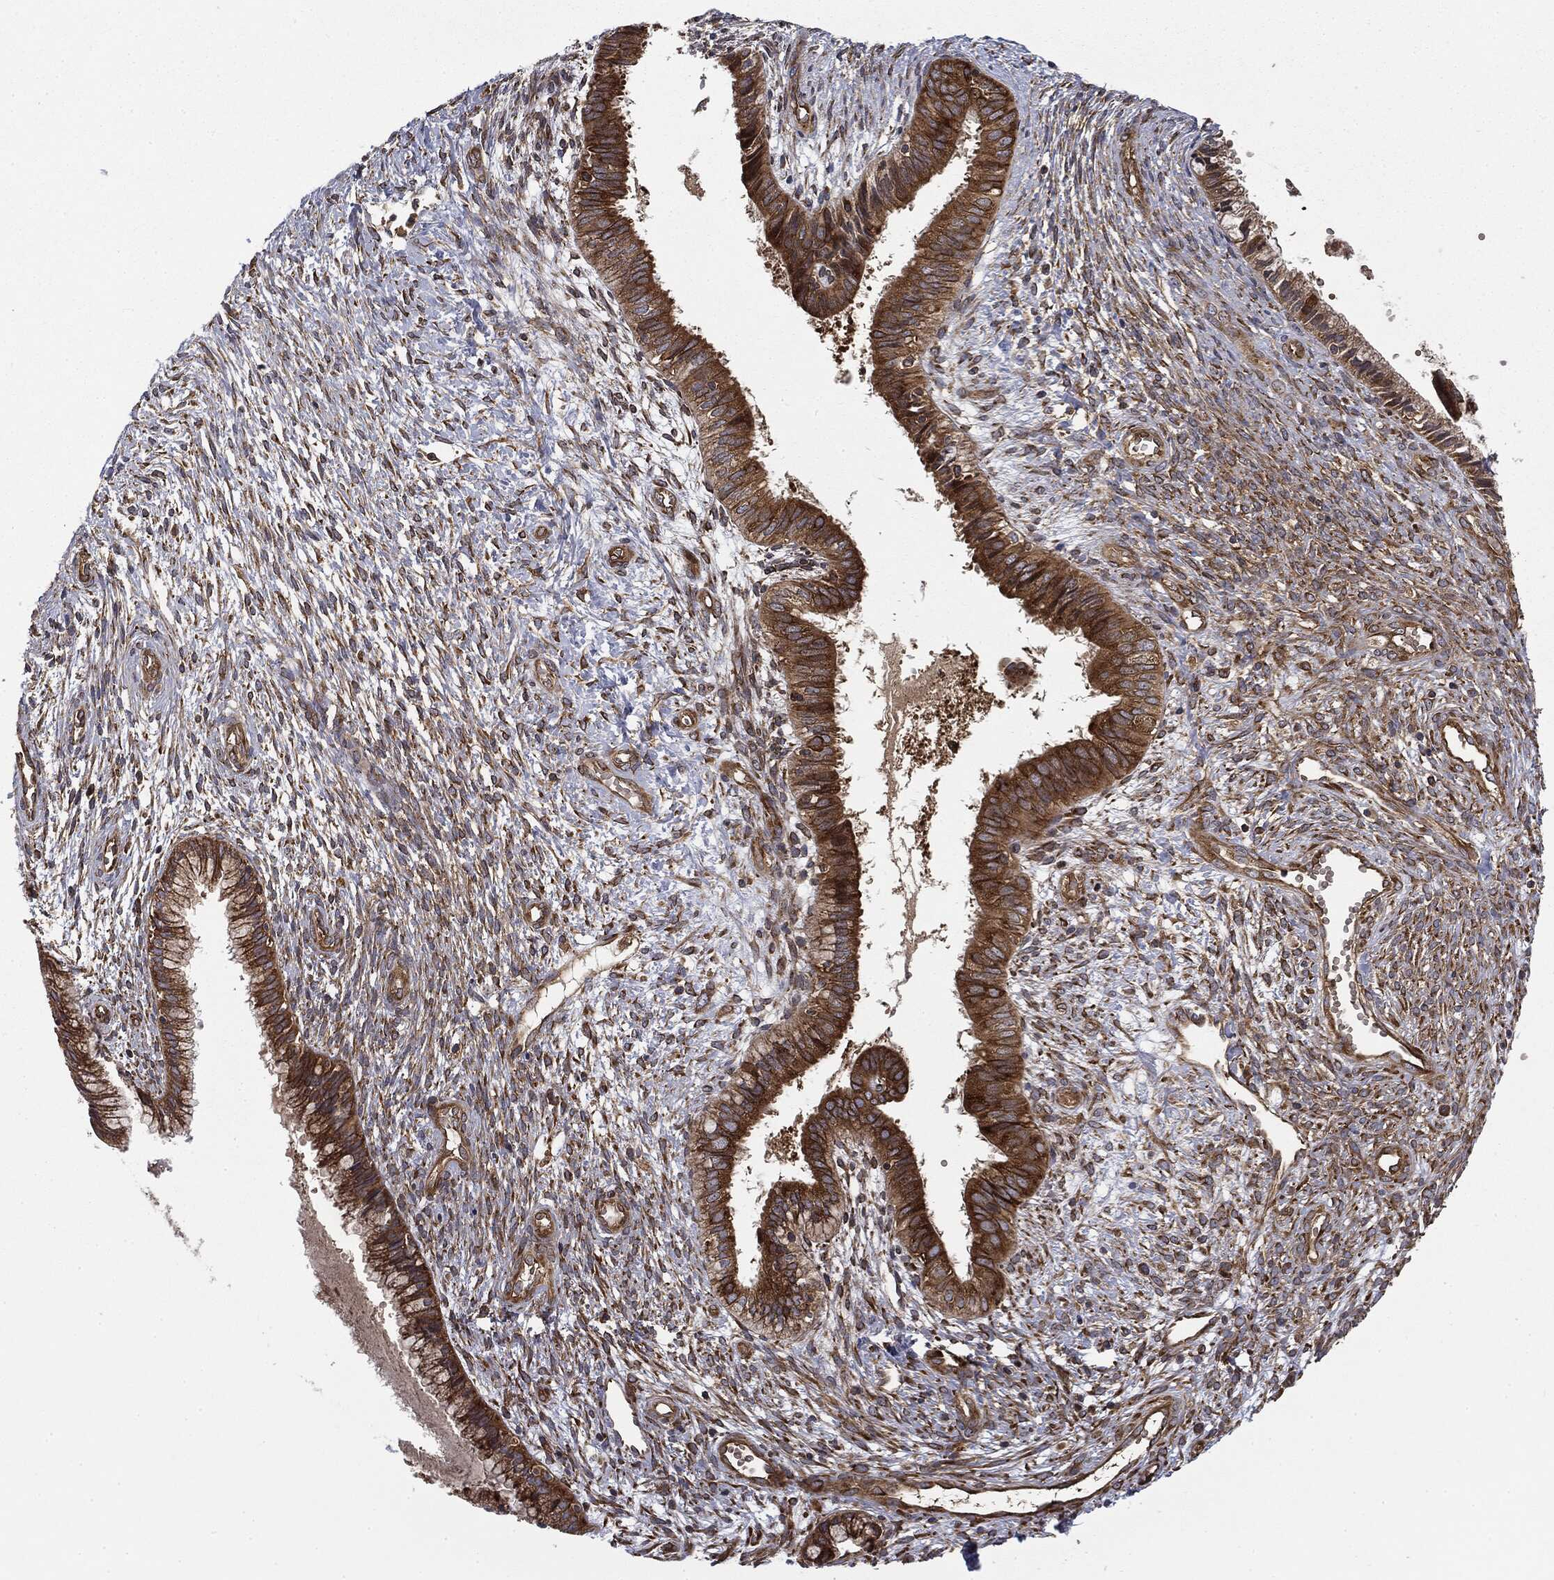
{"staining": {"intensity": "strong", "quantity": ">75%", "location": "cytoplasmic/membranous"}, "tissue": "cervical cancer", "cell_type": "Tumor cells", "image_type": "cancer", "snomed": [{"axis": "morphology", "description": "Normal tissue, NOS"}, {"axis": "morphology", "description": "Squamous cell carcinoma, NOS"}, {"axis": "topography", "description": "Cervix"}], "caption": "About >75% of tumor cells in squamous cell carcinoma (cervical) display strong cytoplasmic/membranous protein staining as visualized by brown immunohistochemical staining.", "gene": "EIF2AK2", "patient": {"sex": "female", "age": 39}}